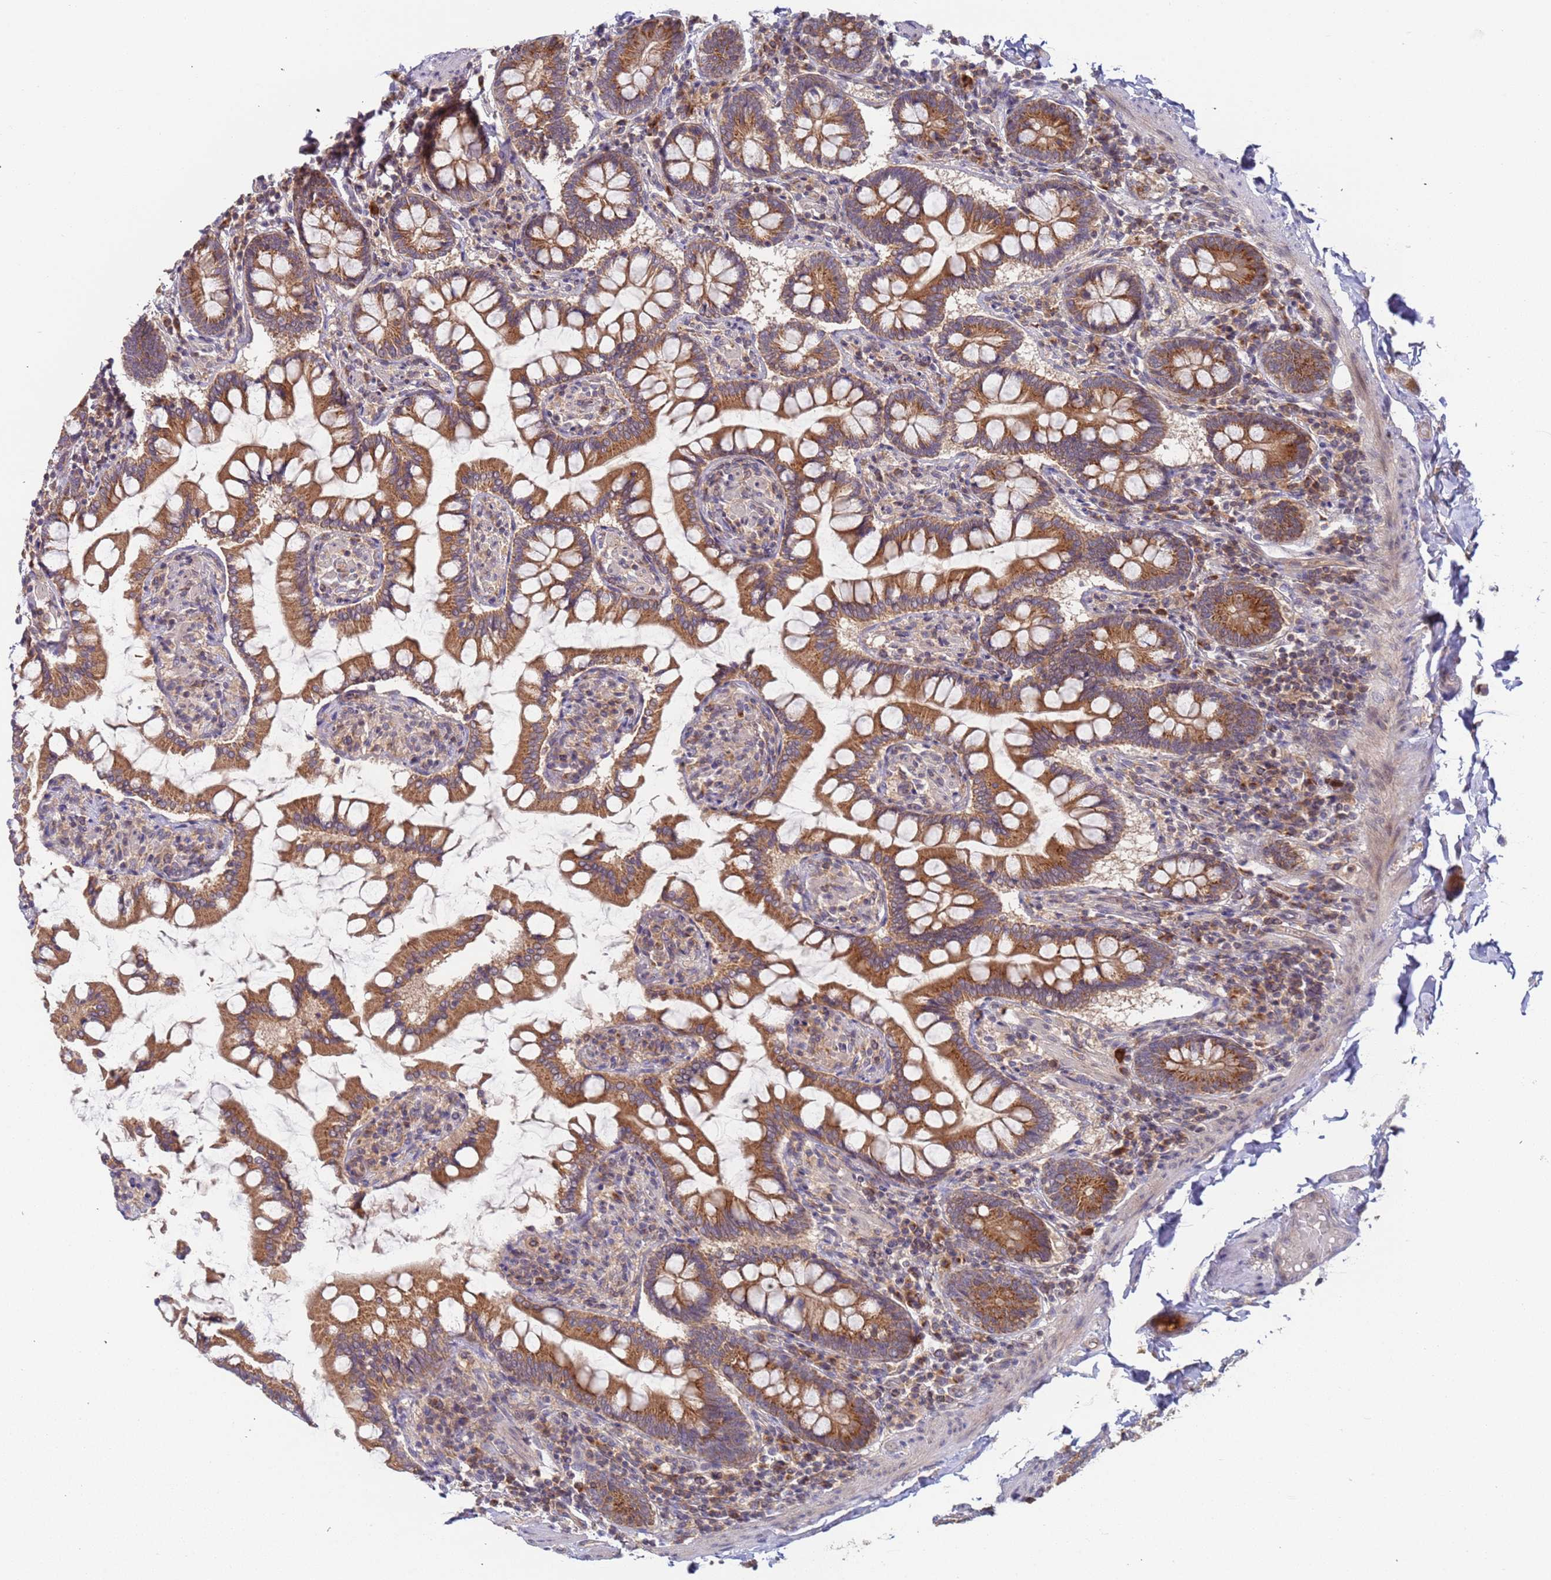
{"staining": {"intensity": "moderate", "quantity": ">75%", "location": "cytoplasmic/membranous"}, "tissue": "small intestine", "cell_type": "Glandular cells", "image_type": "normal", "snomed": [{"axis": "morphology", "description": "Normal tissue, NOS"}, {"axis": "topography", "description": "Small intestine"}], "caption": "Immunohistochemical staining of normal human small intestine demonstrates >75% levels of moderate cytoplasmic/membranous protein staining in approximately >75% of glandular cells.", "gene": "OR5A2", "patient": {"sex": "male", "age": 41}}